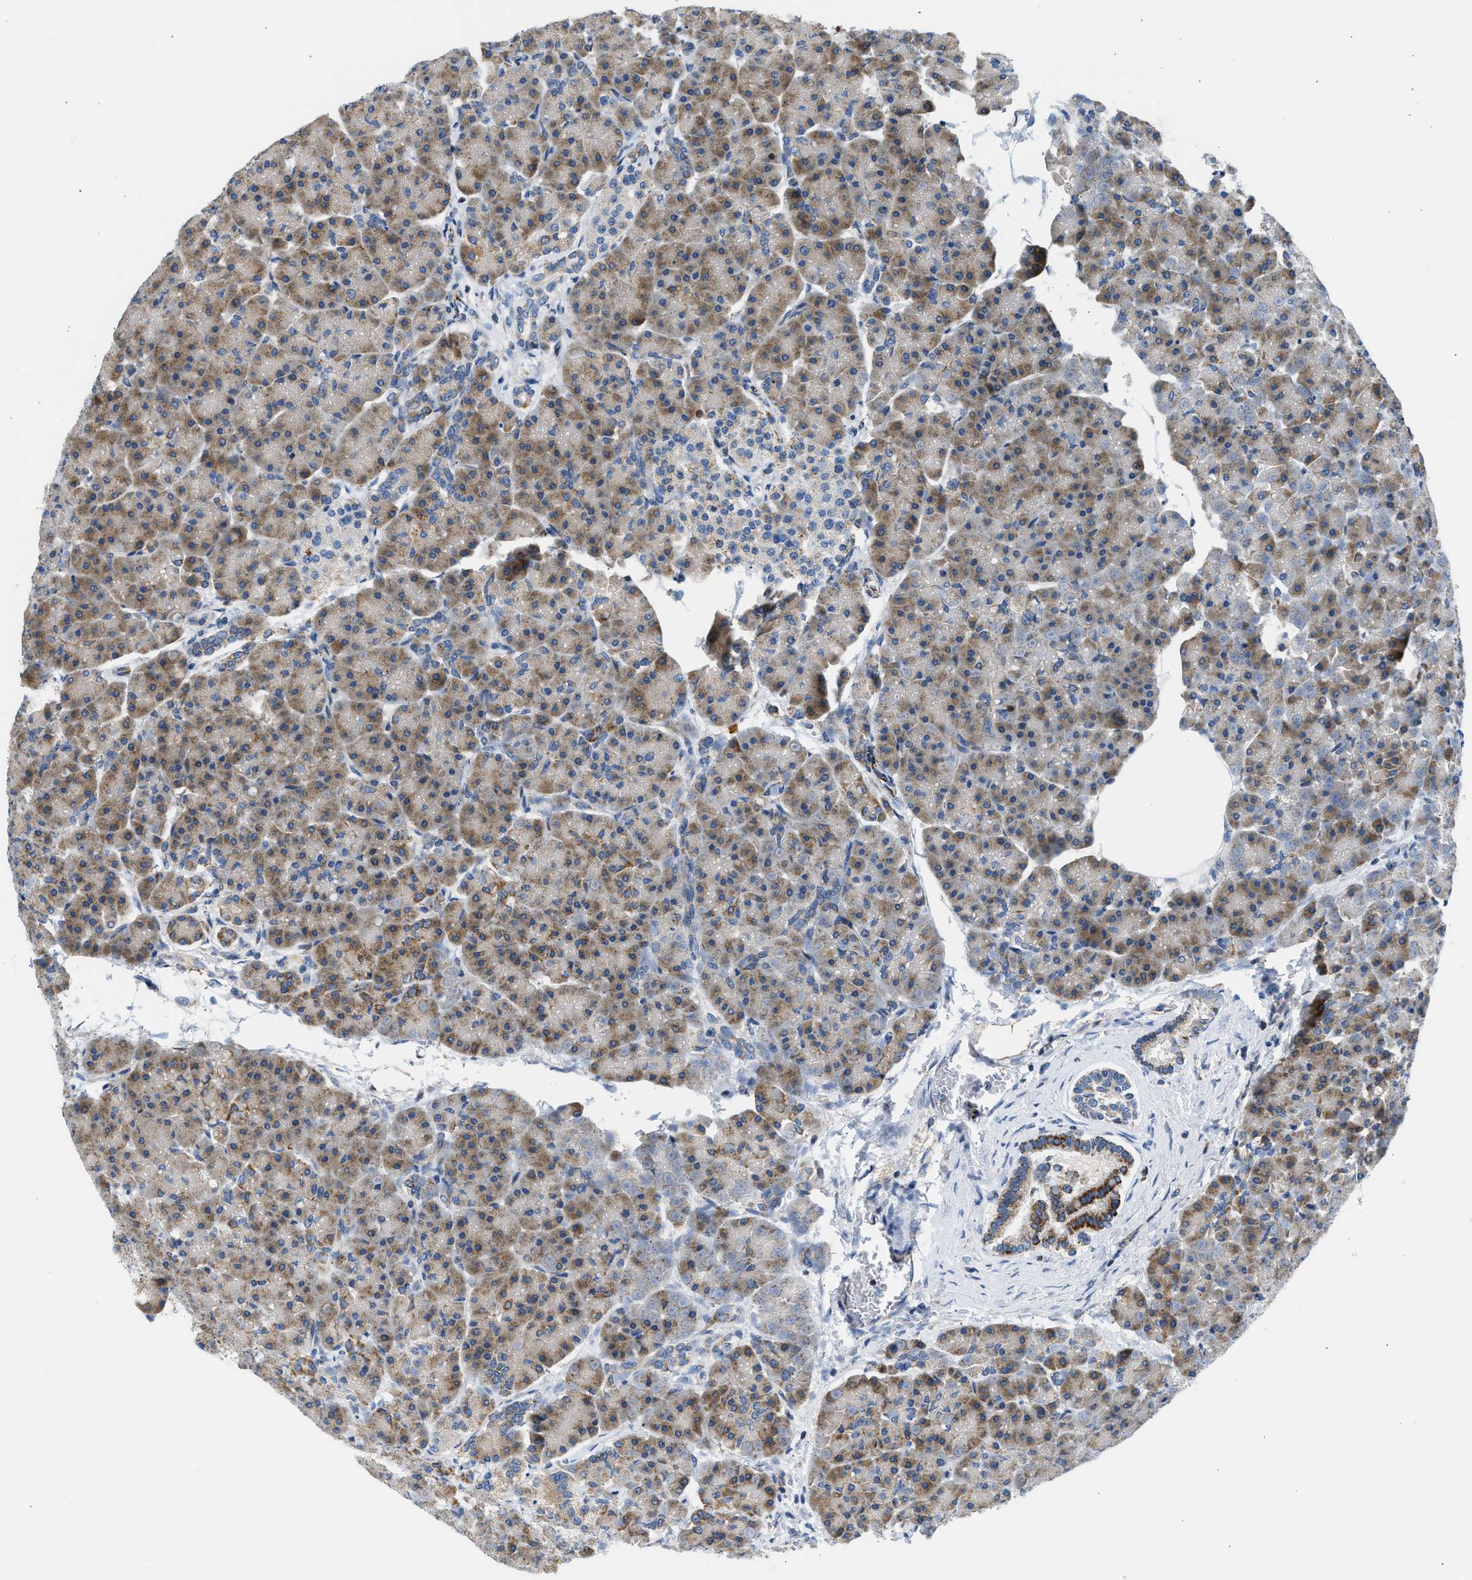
{"staining": {"intensity": "moderate", "quantity": ">75%", "location": "cytoplasmic/membranous"}, "tissue": "pancreas", "cell_type": "Exocrine glandular cells", "image_type": "normal", "snomed": [{"axis": "morphology", "description": "Normal tissue, NOS"}, {"axis": "topography", "description": "Pancreas"}], "caption": "Exocrine glandular cells demonstrate medium levels of moderate cytoplasmic/membranous staining in about >75% of cells in benign human pancreas.", "gene": "CAMKK2", "patient": {"sex": "female", "age": 70}}